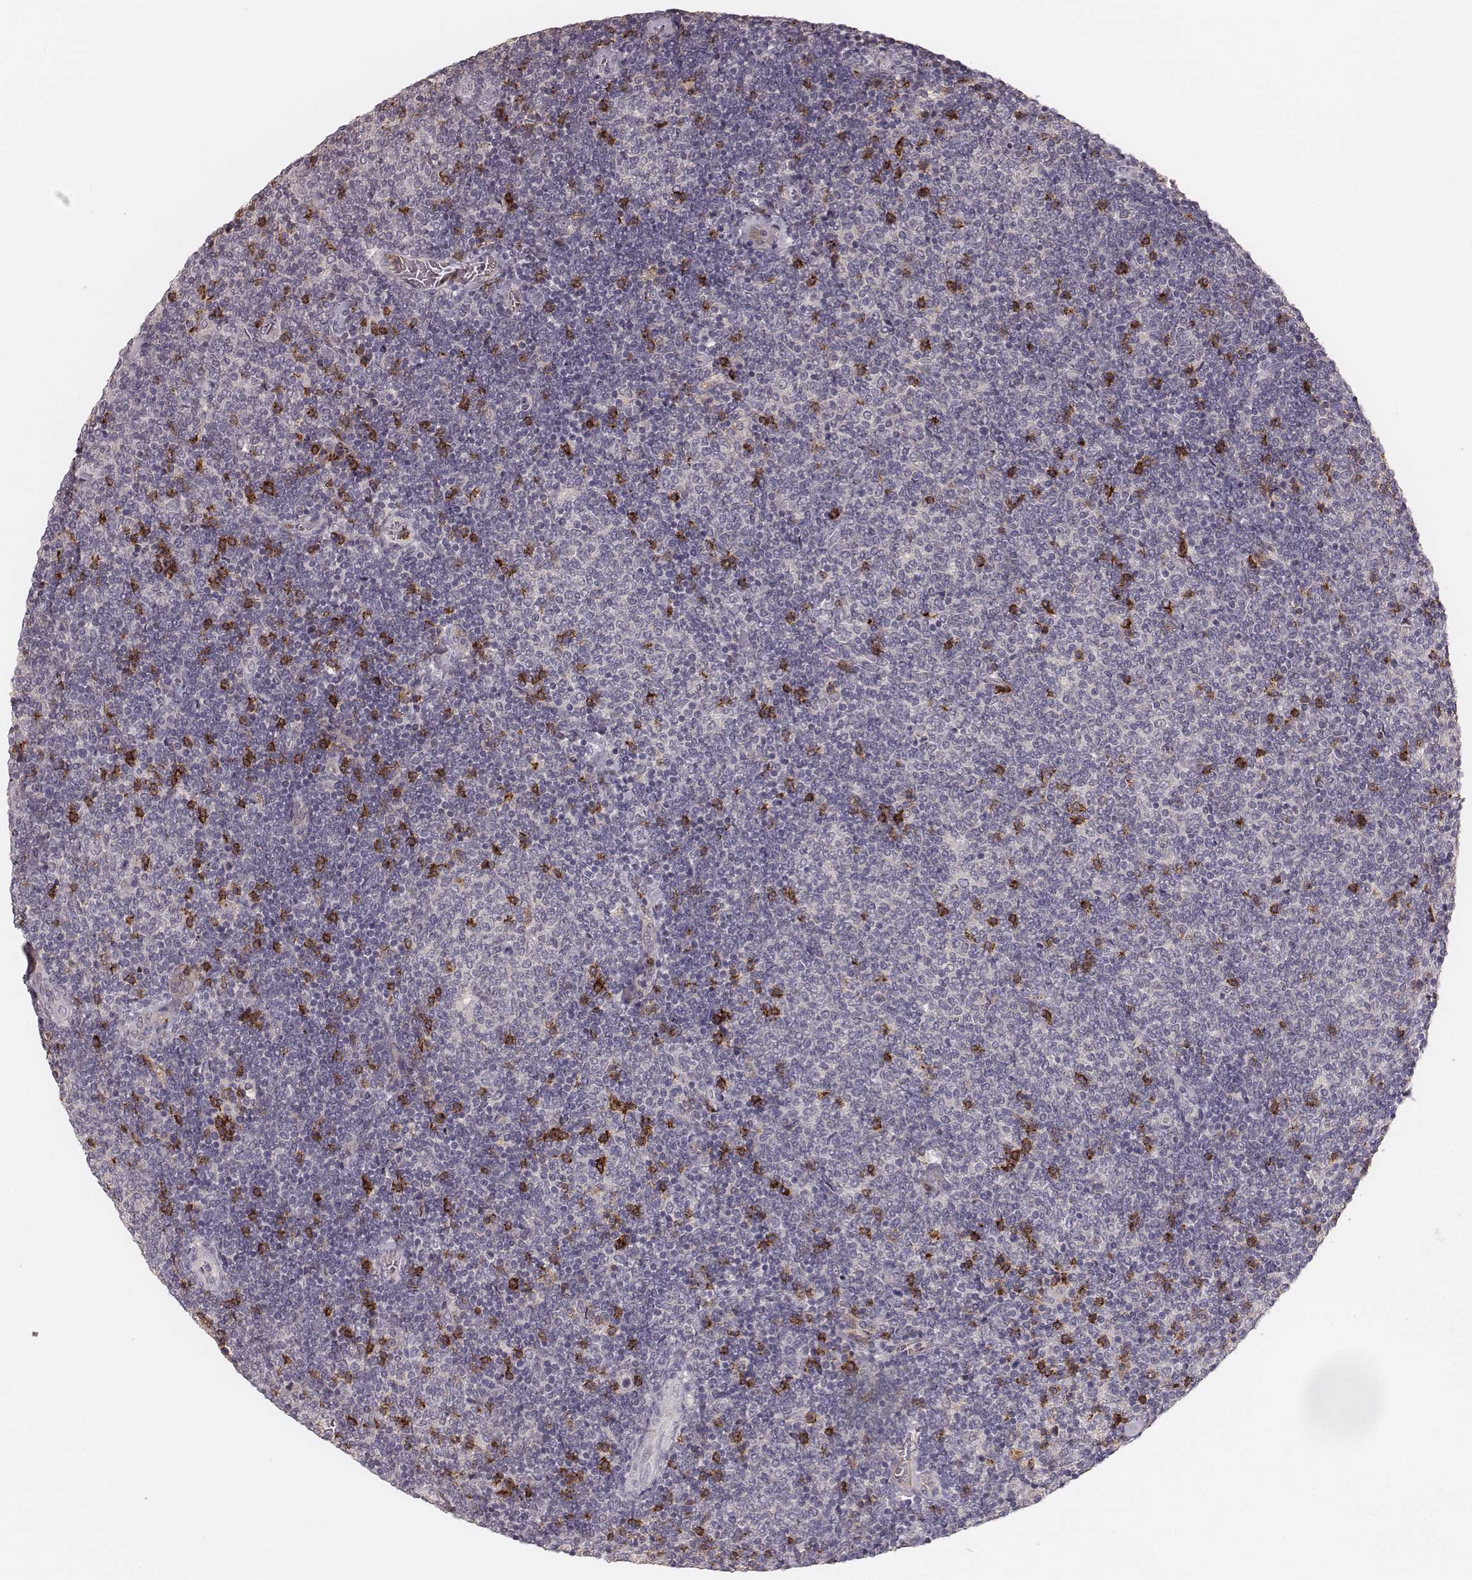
{"staining": {"intensity": "negative", "quantity": "none", "location": "none"}, "tissue": "lymphoma", "cell_type": "Tumor cells", "image_type": "cancer", "snomed": [{"axis": "morphology", "description": "Malignant lymphoma, non-Hodgkin's type, Low grade"}, {"axis": "topography", "description": "Lymph node"}], "caption": "DAB (3,3'-diaminobenzidine) immunohistochemical staining of human lymphoma exhibits no significant positivity in tumor cells.", "gene": "CD8A", "patient": {"sex": "male", "age": 52}}